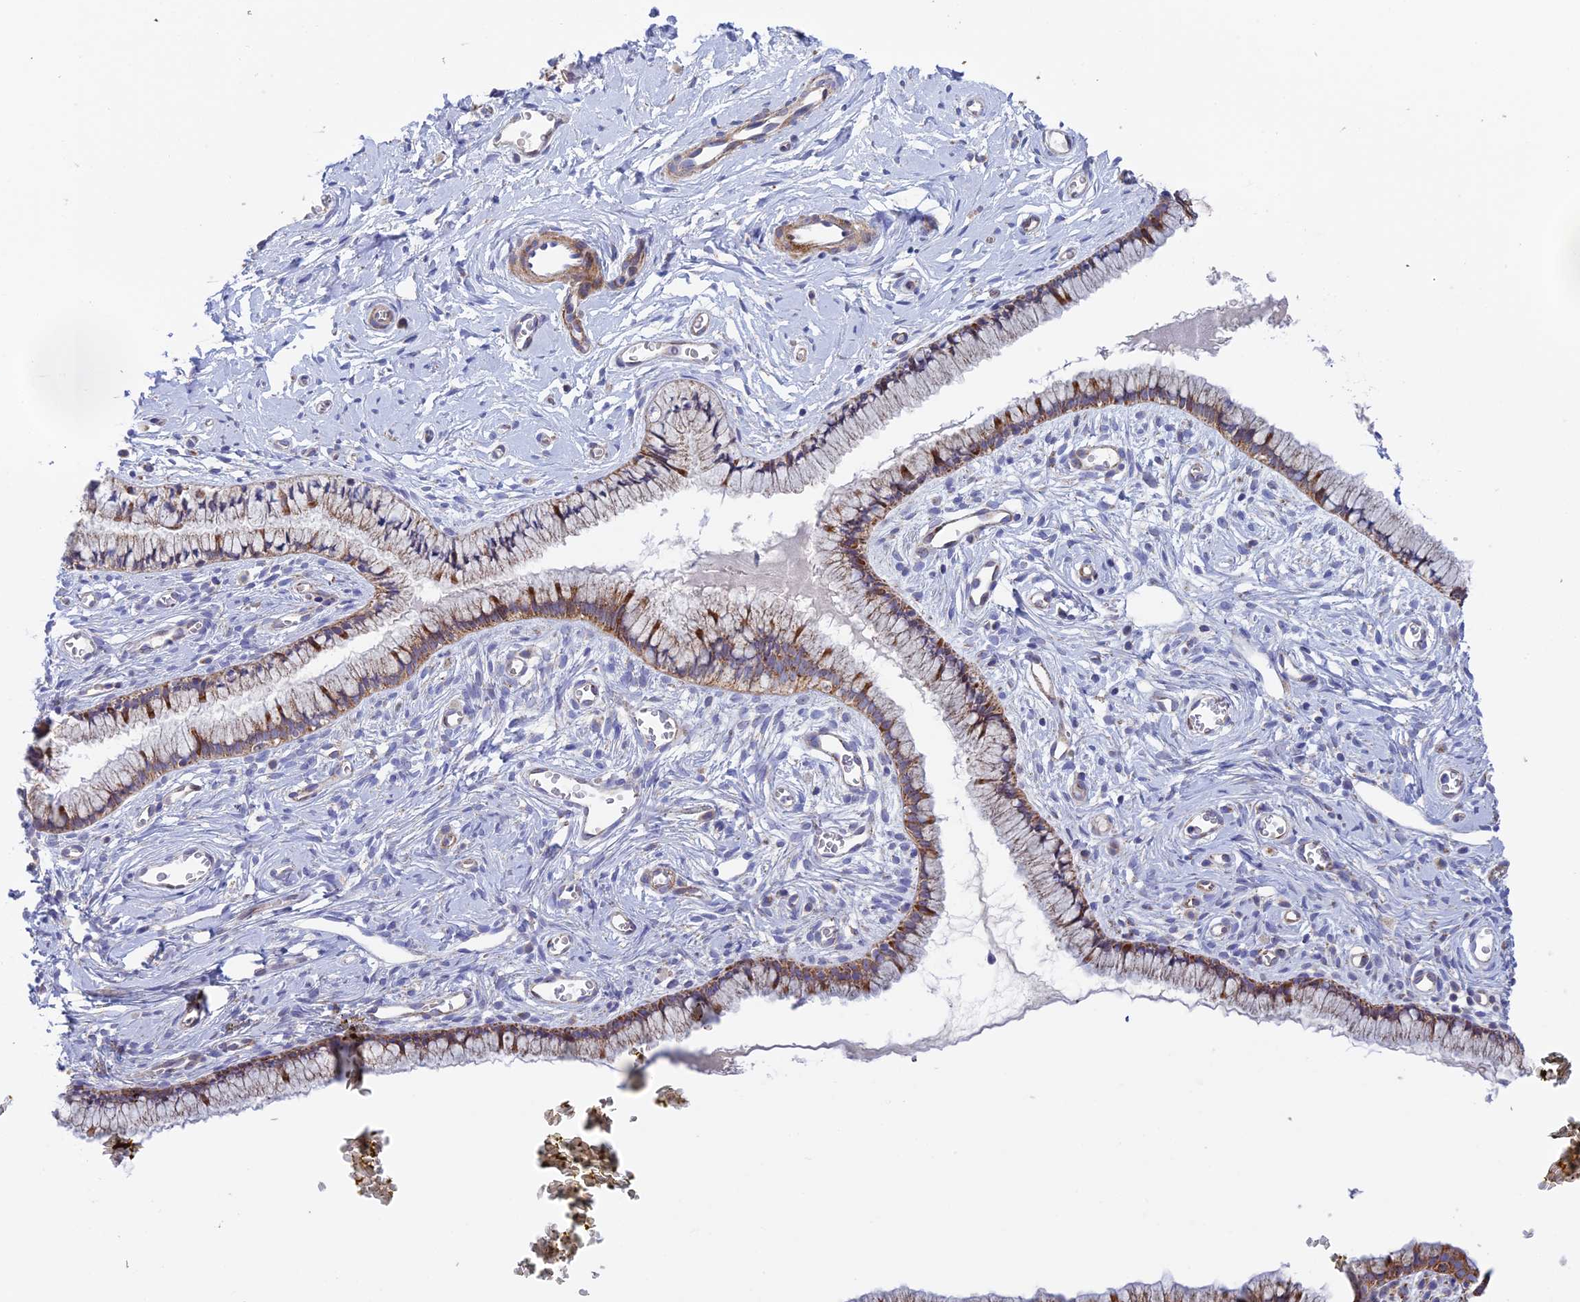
{"staining": {"intensity": "moderate", "quantity": ">75%", "location": "cytoplasmic/membranous"}, "tissue": "cervix", "cell_type": "Glandular cells", "image_type": "normal", "snomed": [{"axis": "morphology", "description": "Normal tissue, NOS"}, {"axis": "topography", "description": "Cervix"}], "caption": "Immunohistochemistry image of benign cervix stained for a protein (brown), which displays medium levels of moderate cytoplasmic/membranous expression in approximately >75% of glandular cells.", "gene": "CSPG4", "patient": {"sex": "female", "age": 40}}